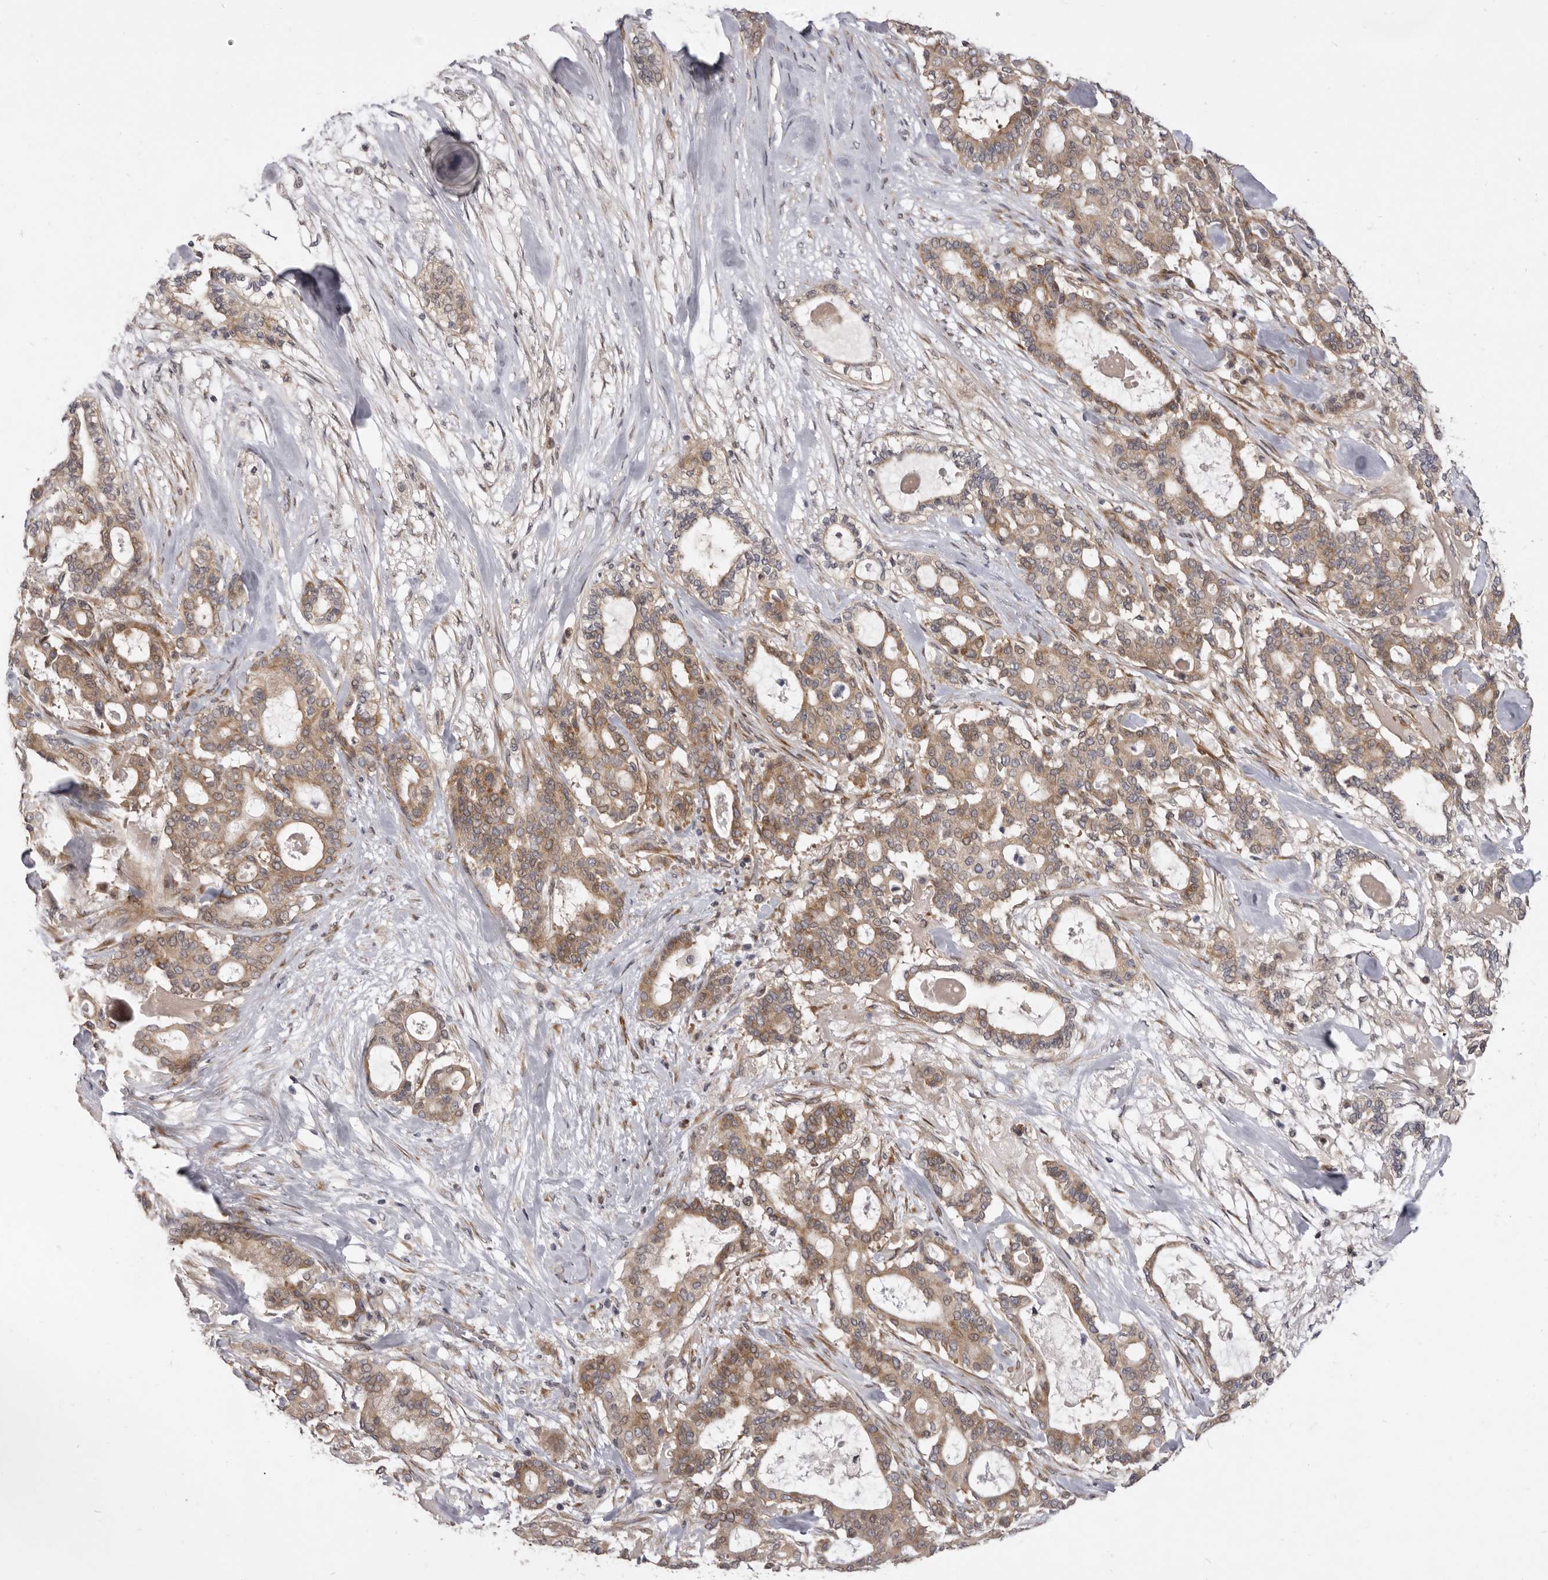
{"staining": {"intensity": "moderate", "quantity": ">75%", "location": "cytoplasmic/membranous"}, "tissue": "pancreatic cancer", "cell_type": "Tumor cells", "image_type": "cancer", "snomed": [{"axis": "morphology", "description": "Adenocarcinoma, NOS"}, {"axis": "topography", "description": "Pancreas"}], "caption": "Protein staining by immunohistochemistry demonstrates moderate cytoplasmic/membranous staining in approximately >75% of tumor cells in adenocarcinoma (pancreatic). The protein is shown in brown color, while the nuclei are stained blue.", "gene": "TBC1D8B", "patient": {"sex": "male", "age": 63}}